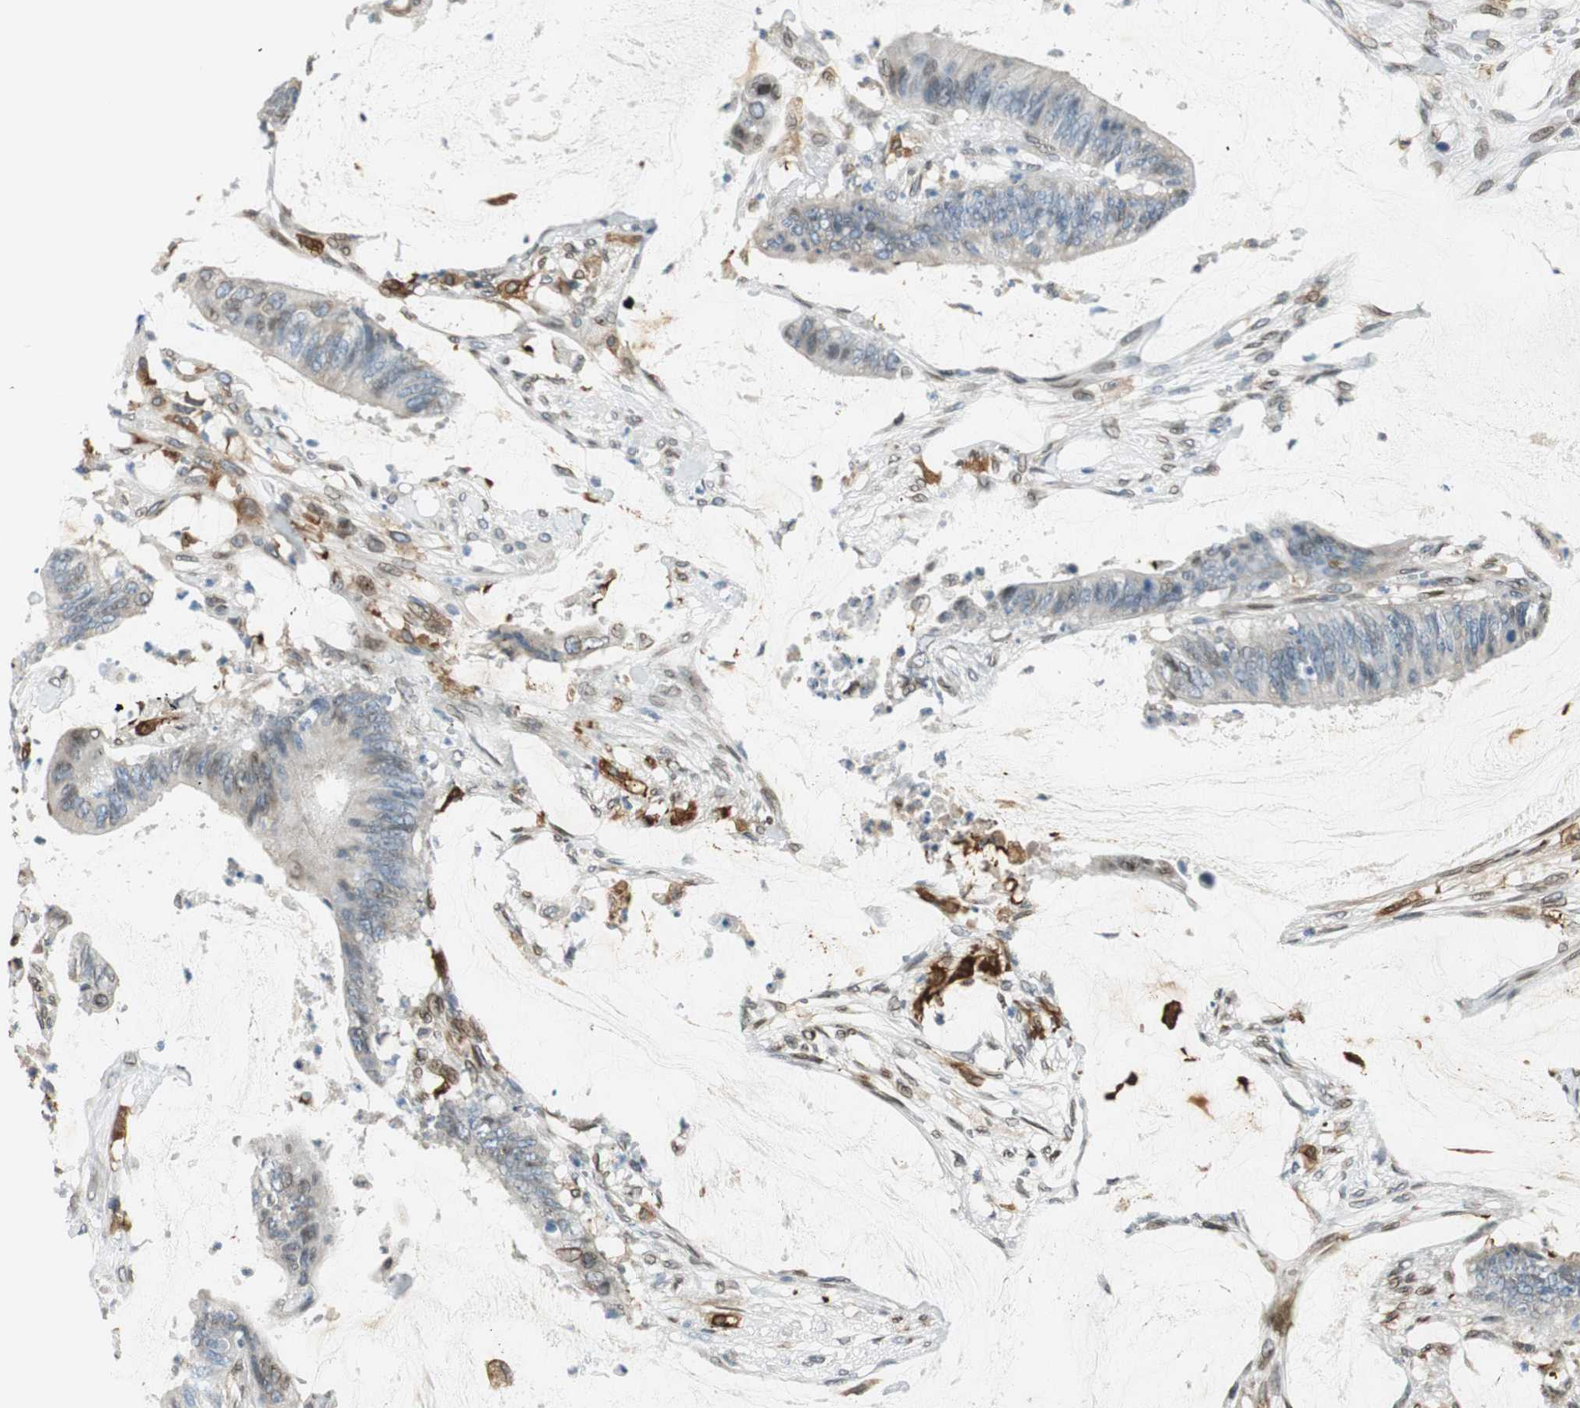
{"staining": {"intensity": "moderate", "quantity": "<25%", "location": "nuclear"}, "tissue": "colorectal cancer", "cell_type": "Tumor cells", "image_type": "cancer", "snomed": [{"axis": "morphology", "description": "Adenocarcinoma, NOS"}, {"axis": "topography", "description": "Rectum"}], "caption": "A photomicrograph showing moderate nuclear expression in approximately <25% of tumor cells in adenocarcinoma (colorectal), as visualized by brown immunohistochemical staining.", "gene": "TMEM260", "patient": {"sex": "female", "age": 66}}